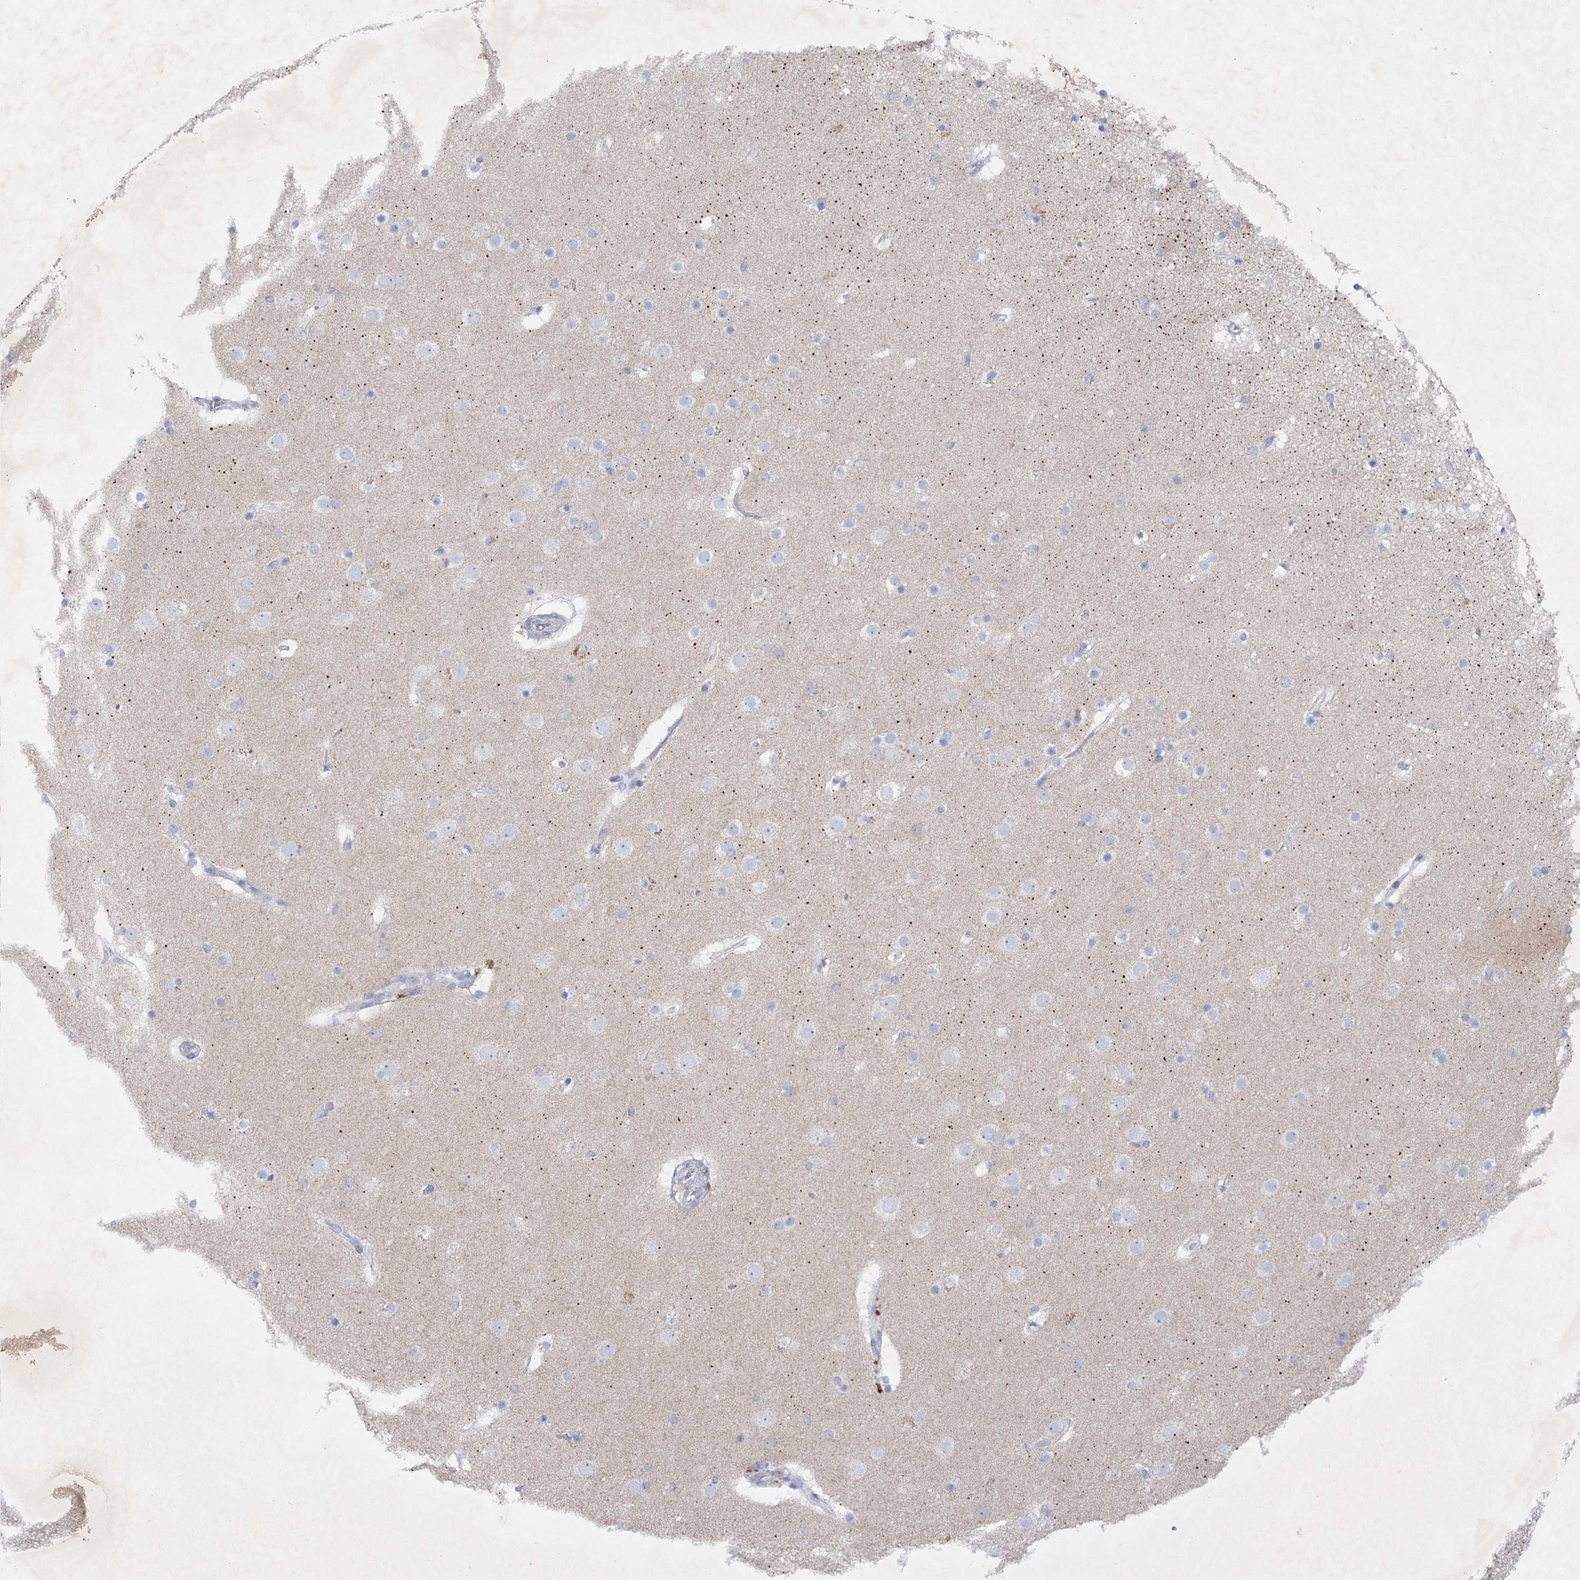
{"staining": {"intensity": "negative", "quantity": "none", "location": "none"}, "tissue": "cerebral cortex", "cell_type": "Endothelial cells", "image_type": "normal", "snomed": [{"axis": "morphology", "description": "Normal tissue, NOS"}, {"axis": "topography", "description": "Cerebral cortex"}], "caption": "This is a photomicrograph of immunohistochemistry staining of benign cerebral cortex, which shows no expression in endothelial cells.", "gene": "MAP3K13", "patient": {"sex": "male", "age": 57}}